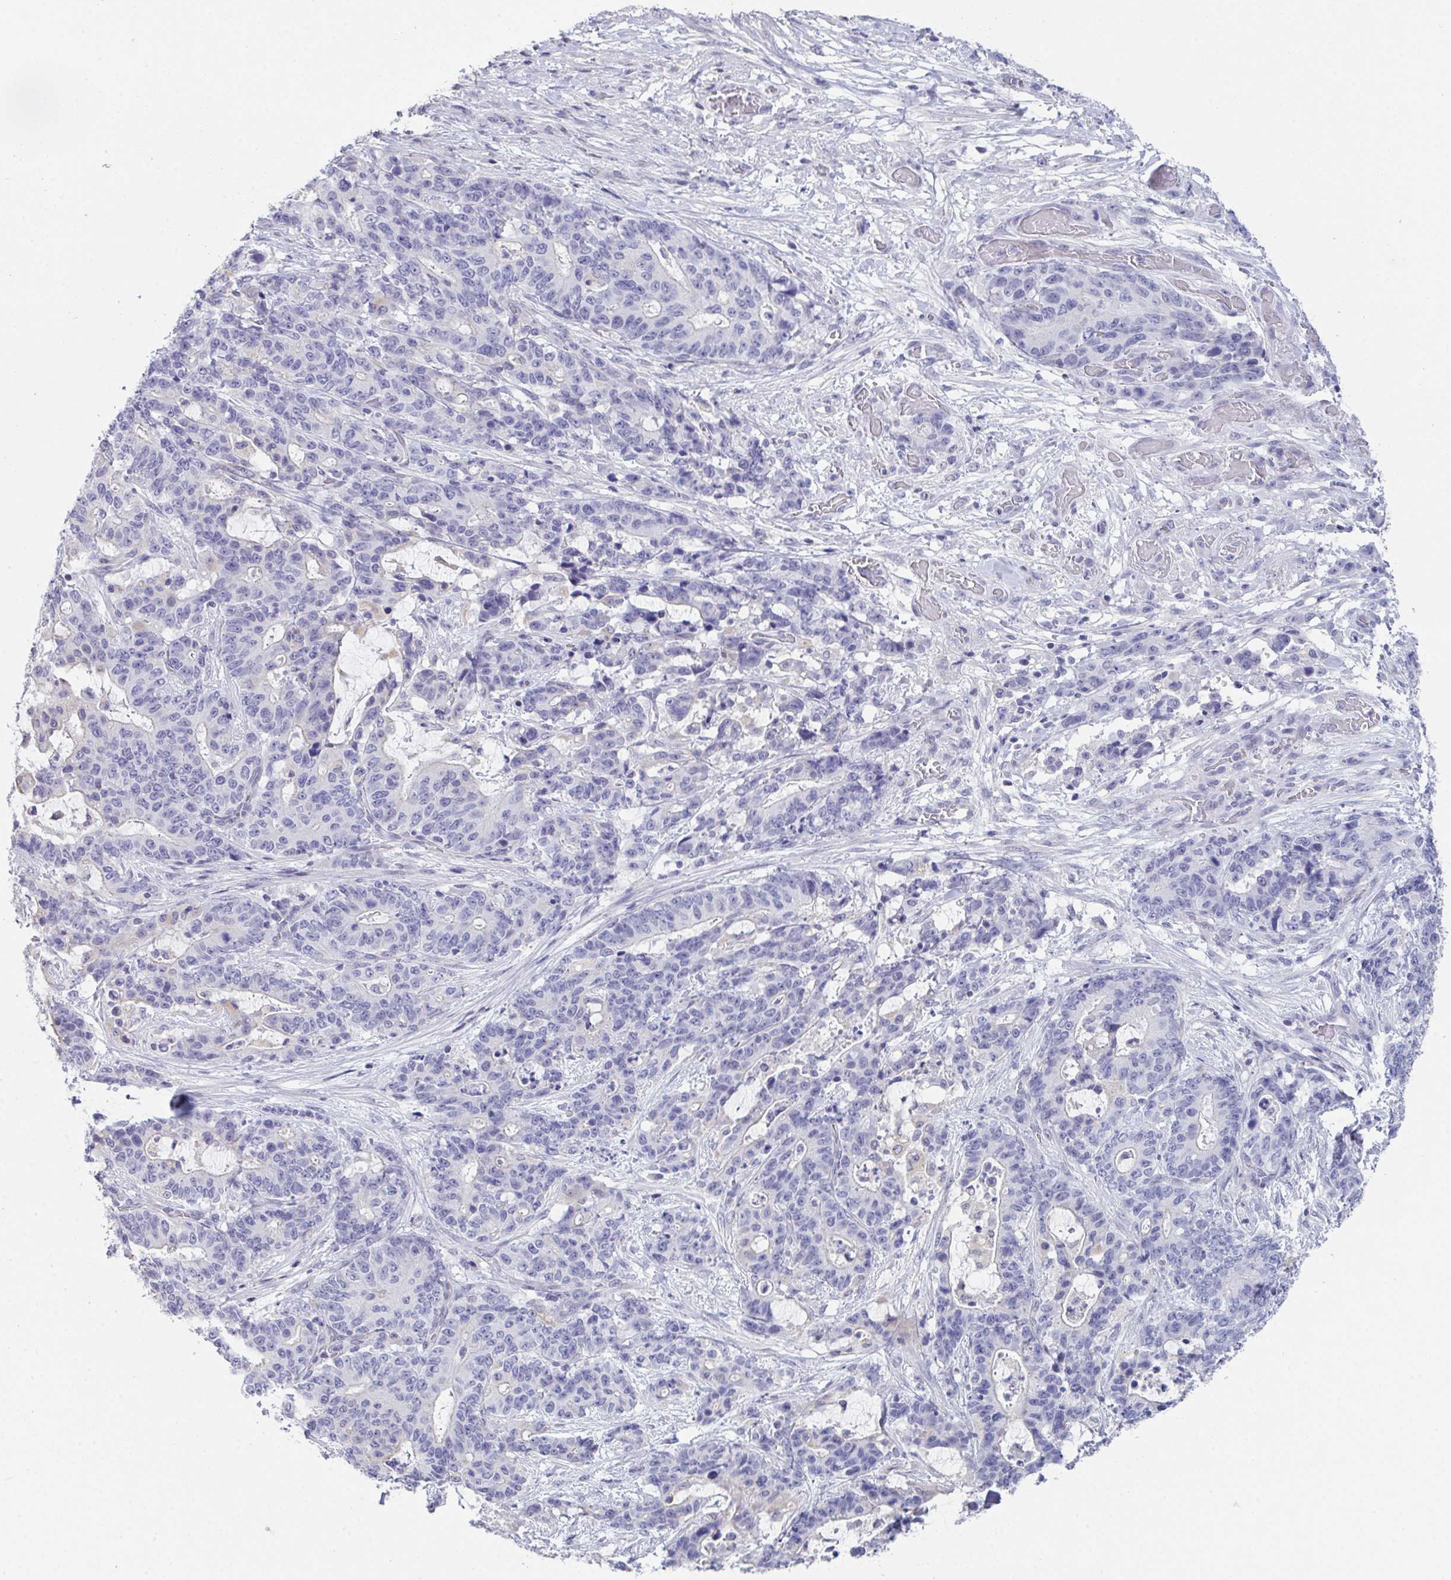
{"staining": {"intensity": "negative", "quantity": "none", "location": "none"}, "tissue": "stomach cancer", "cell_type": "Tumor cells", "image_type": "cancer", "snomed": [{"axis": "morphology", "description": "Normal tissue, NOS"}, {"axis": "morphology", "description": "Adenocarcinoma, NOS"}, {"axis": "topography", "description": "Stomach"}], "caption": "This photomicrograph is of stomach cancer stained with IHC to label a protein in brown with the nuclei are counter-stained blue. There is no positivity in tumor cells.", "gene": "ATP6V0D2", "patient": {"sex": "female", "age": 64}}